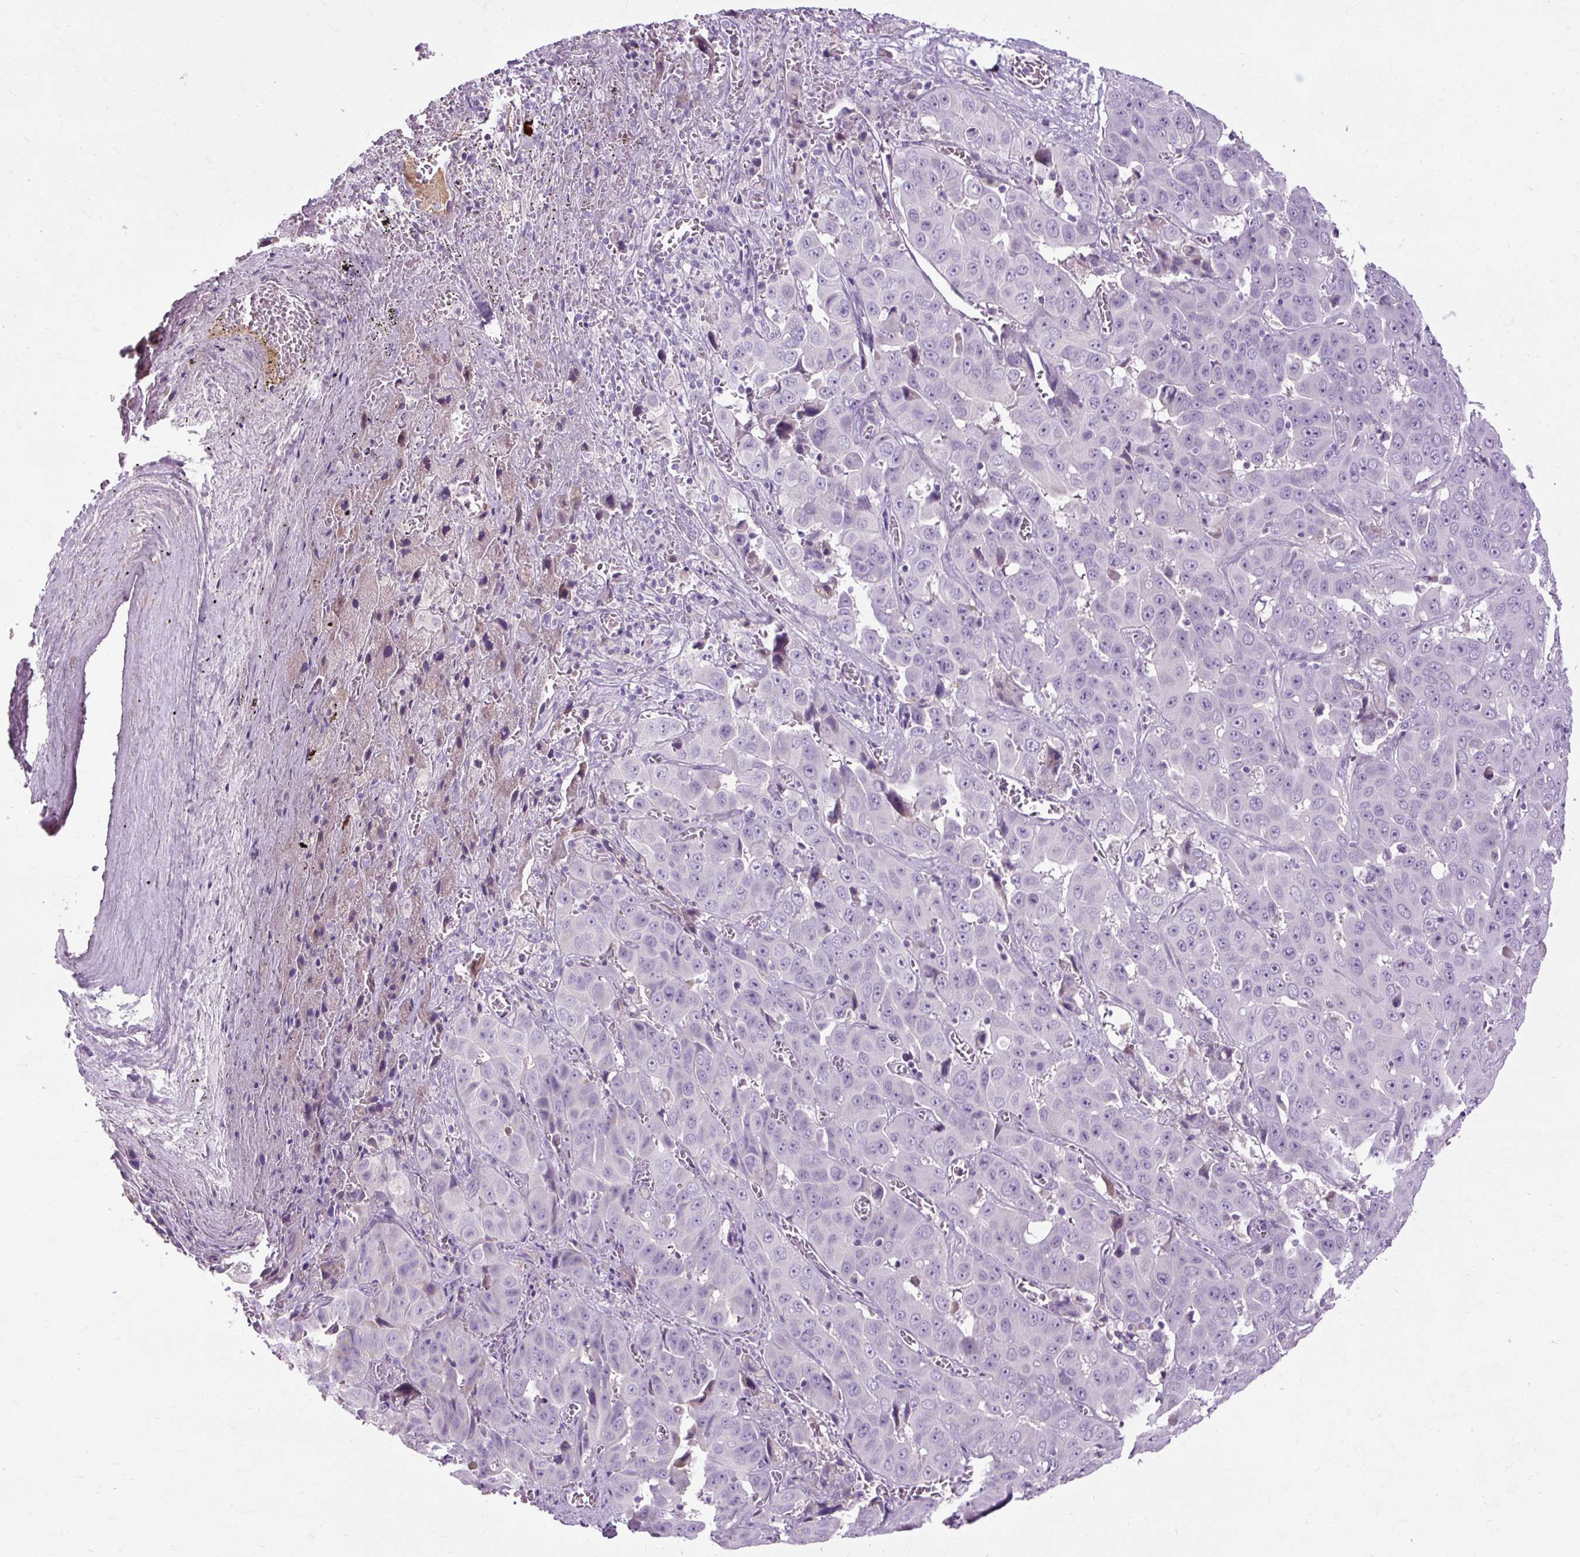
{"staining": {"intensity": "negative", "quantity": "none", "location": "none"}, "tissue": "liver cancer", "cell_type": "Tumor cells", "image_type": "cancer", "snomed": [{"axis": "morphology", "description": "Cholangiocarcinoma"}, {"axis": "topography", "description": "Liver"}], "caption": "Tumor cells show no significant protein staining in liver cancer (cholangiocarcinoma).", "gene": "ARRDC2", "patient": {"sex": "female", "age": 52}}